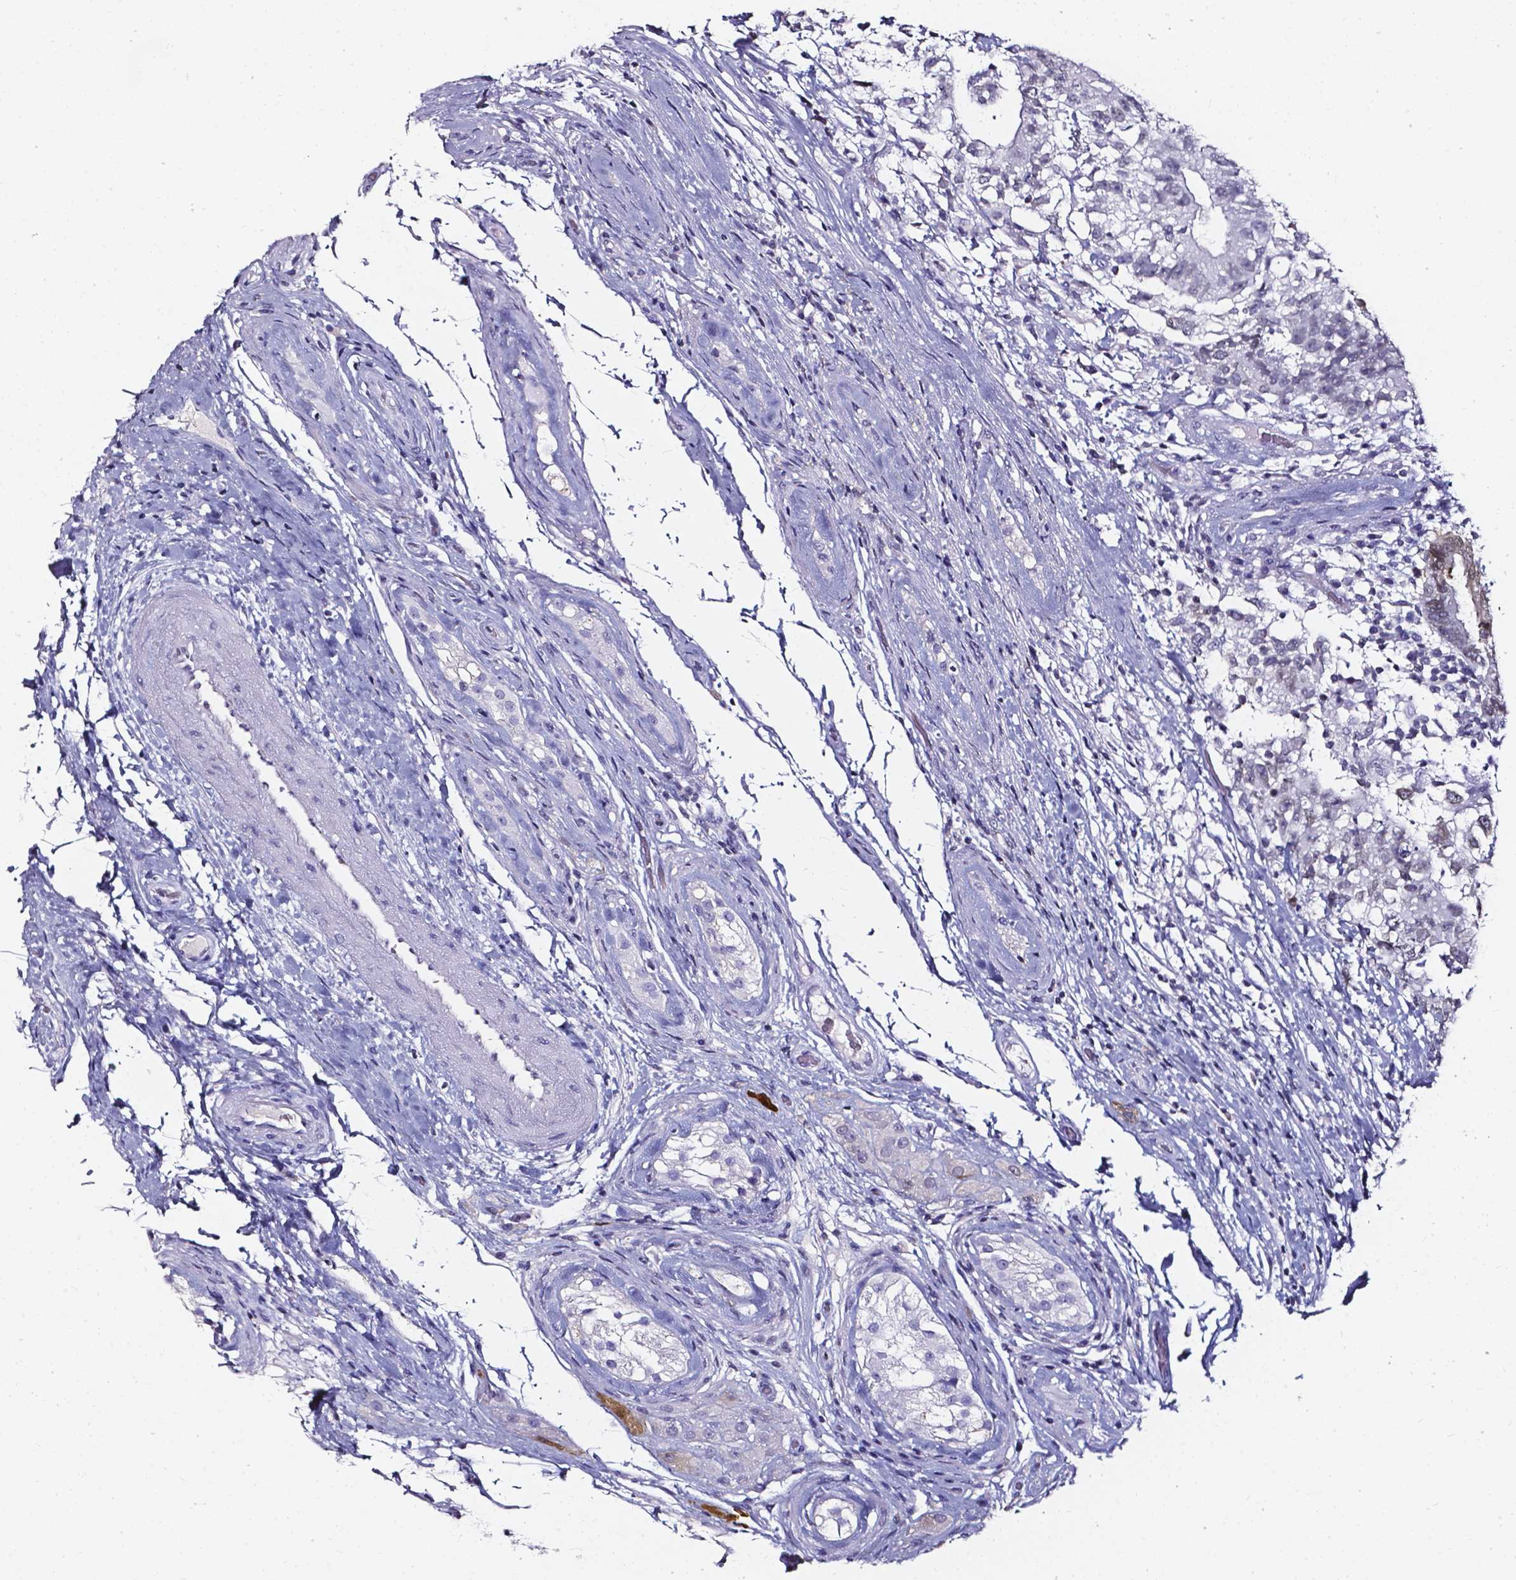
{"staining": {"intensity": "negative", "quantity": "none", "location": "none"}, "tissue": "testis cancer", "cell_type": "Tumor cells", "image_type": "cancer", "snomed": [{"axis": "morphology", "description": "Seminoma, NOS"}, {"axis": "morphology", "description": "Carcinoma, Embryonal, NOS"}, {"axis": "topography", "description": "Testis"}], "caption": "Tumor cells show no significant expression in seminoma (testis). (Brightfield microscopy of DAB (3,3'-diaminobenzidine) immunohistochemistry (IHC) at high magnification).", "gene": "AKR1B10", "patient": {"sex": "male", "age": 41}}